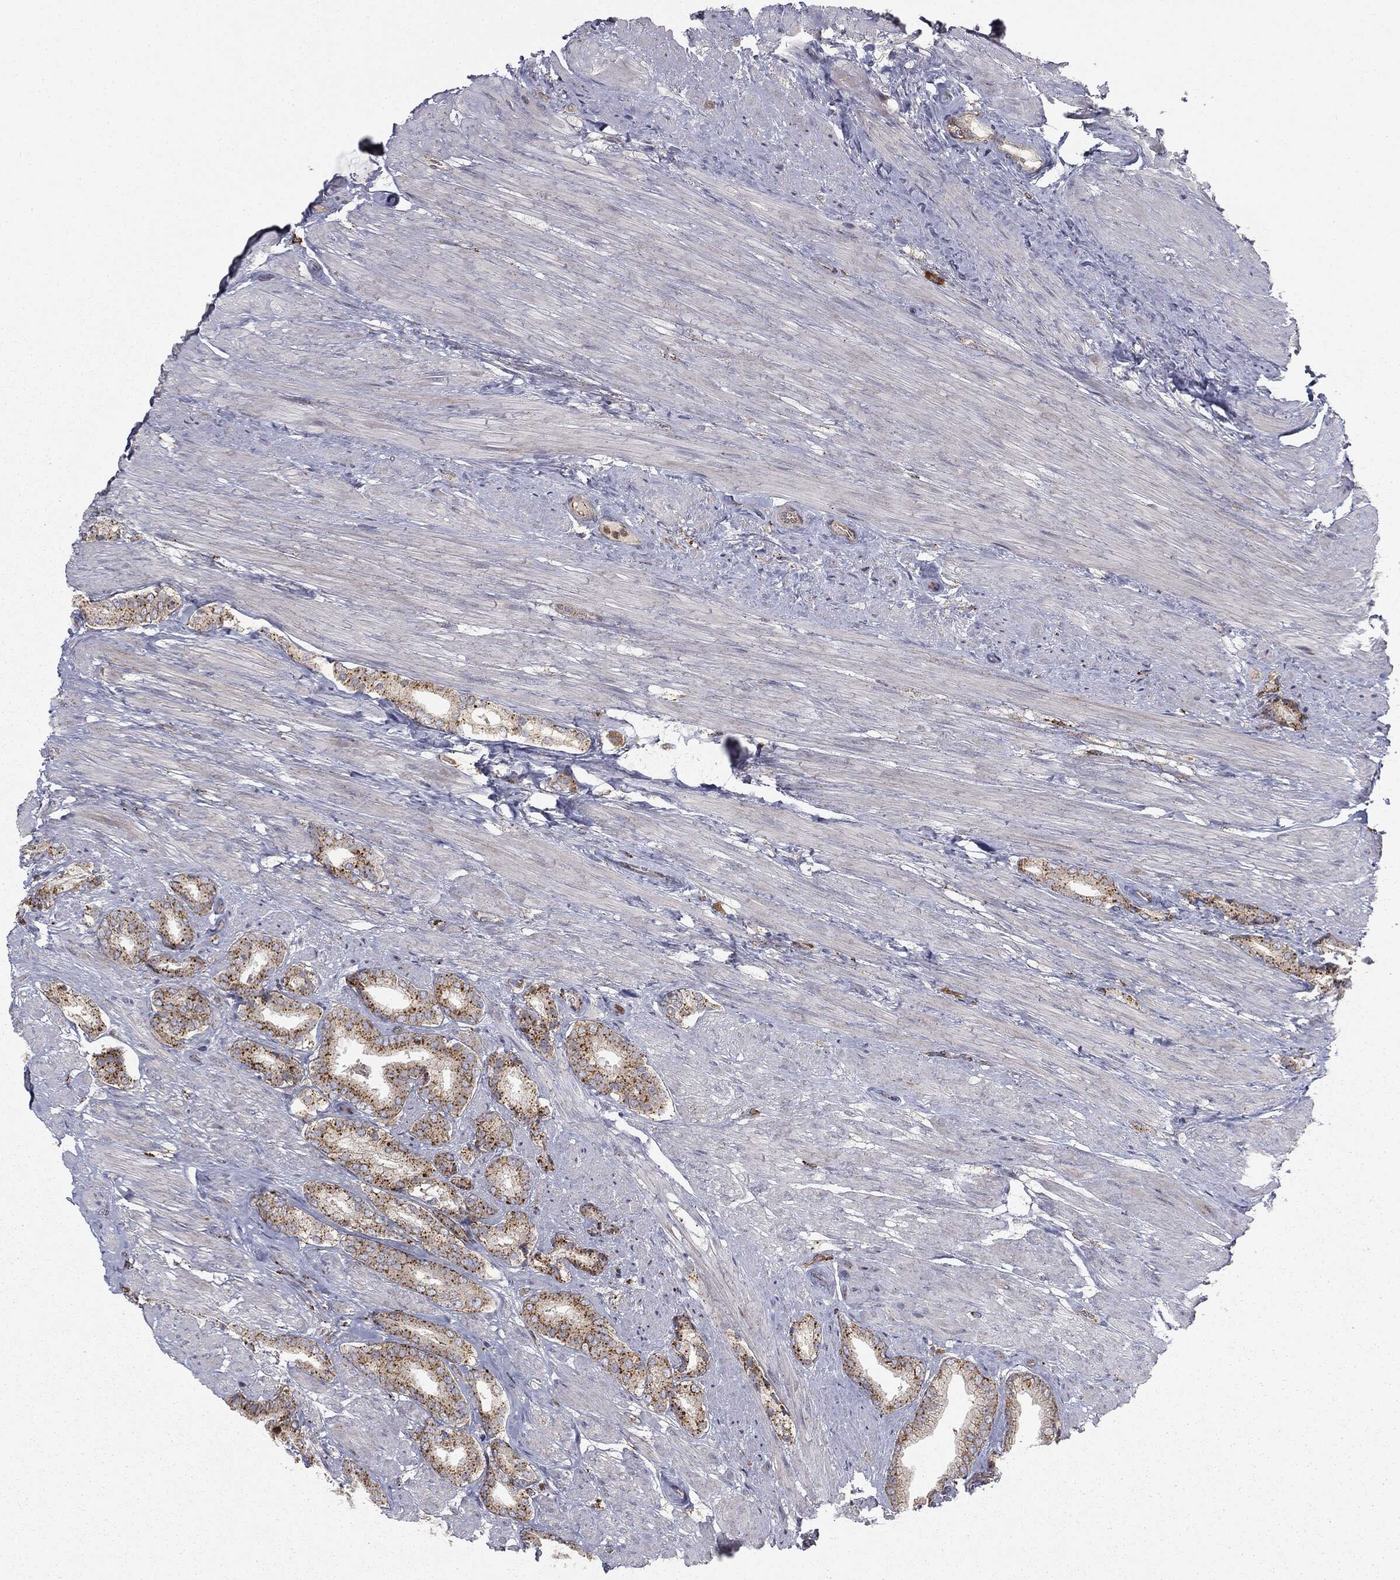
{"staining": {"intensity": "strong", "quantity": ">75%", "location": "cytoplasmic/membranous"}, "tissue": "prostate cancer", "cell_type": "Tumor cells", "image_type": "cancer", "snomed": [{"axis": "morphology", "description": "Adenocarcinoma, High grade"}, {"axis": "topography", "description": "Prostate"}], "caption": "High-power microscopy captured an IHC image of prostate cancer (adenocarcinoma (high-grade)), revealing strong cytoplasmic/membranous staining in approximately >75% of tumor cells. Immunohistochemistry (ihc) stains the protein in brown and the nuclei are stained blue.", "gene": "CTSA", "patient": {"sex": "male", "age": 56}}